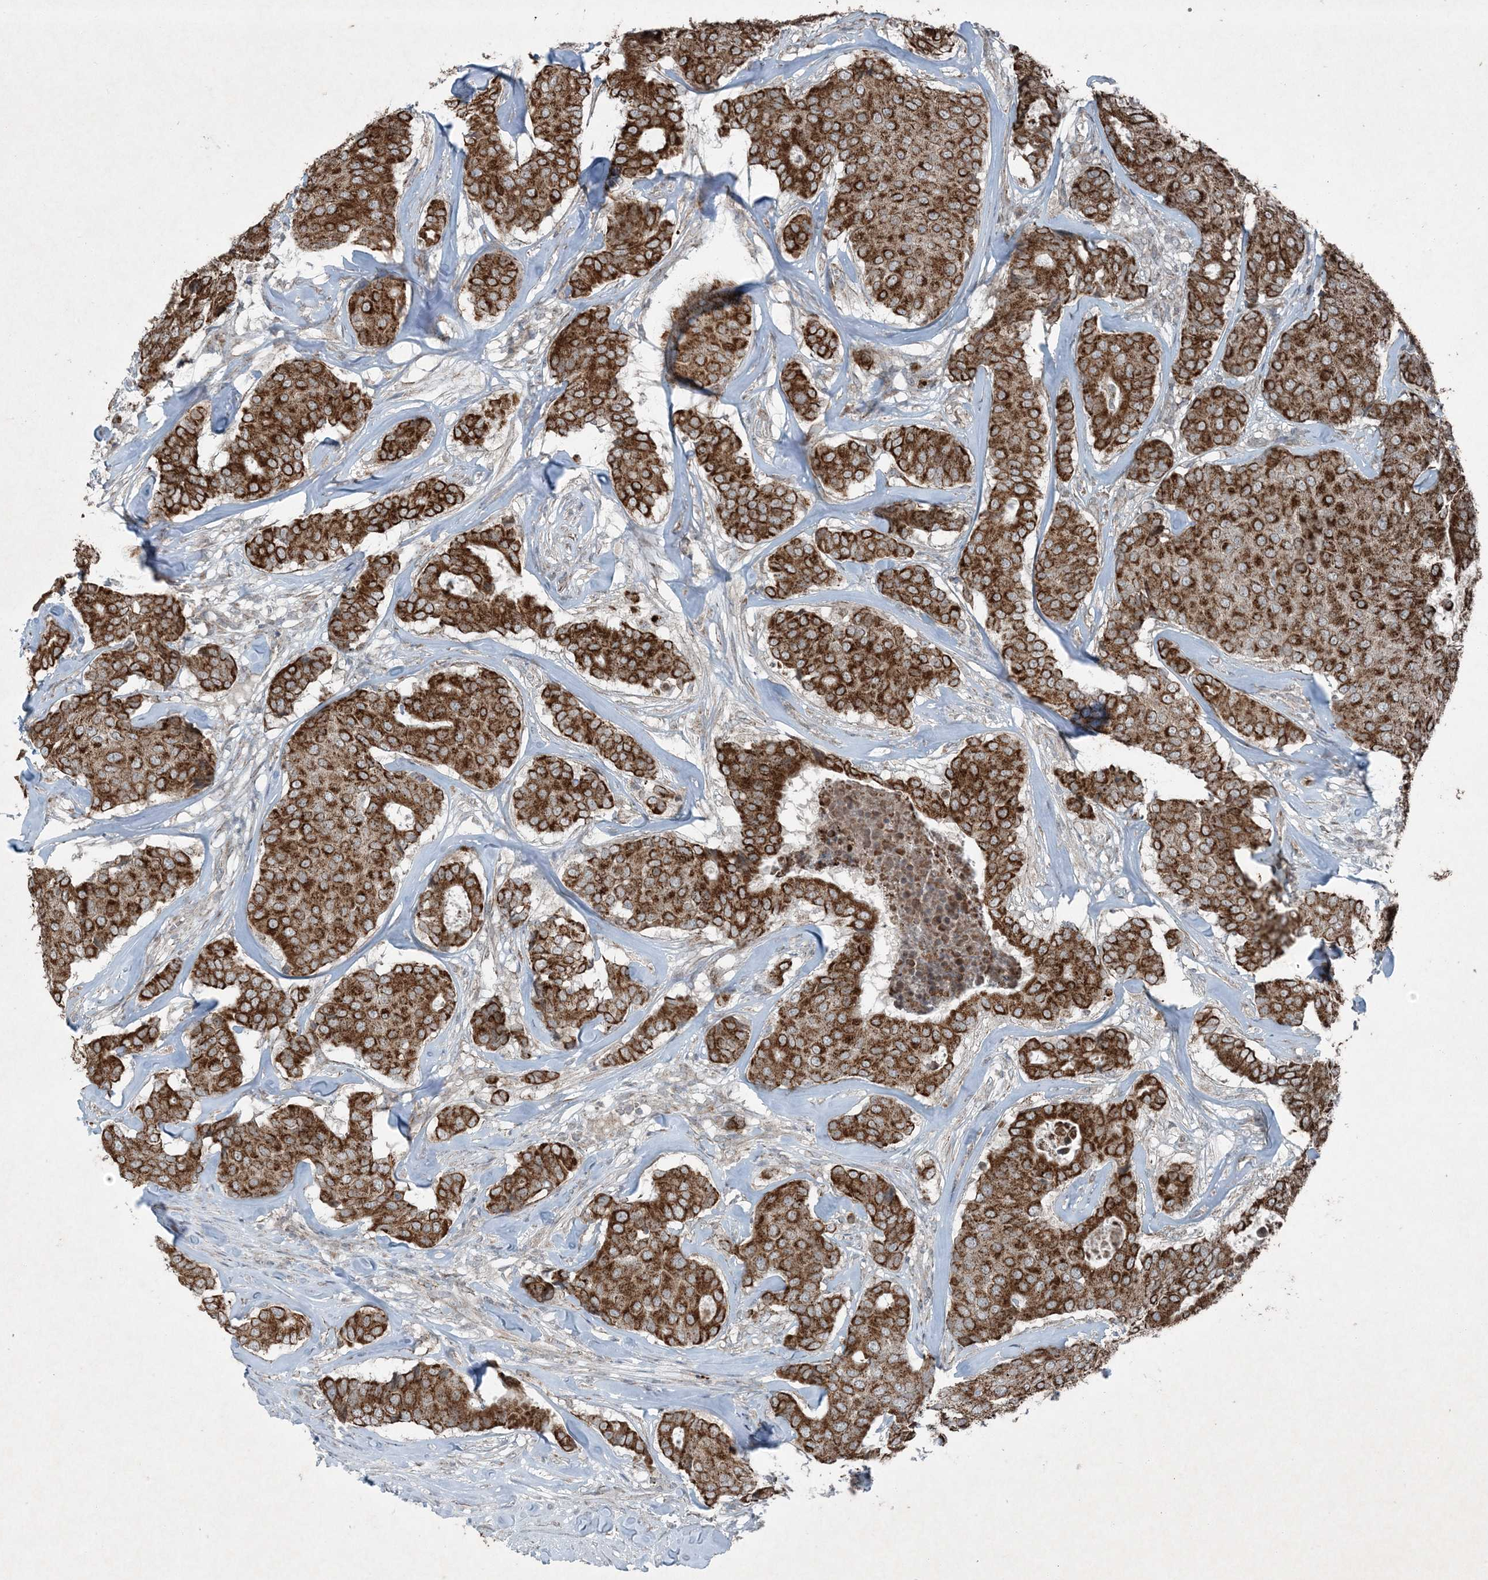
{"staining": {"intensity": "strong", "quantity": ">75%", "location": "cytoplasmic/membranous"}, "tissue": "breast cancer", "cell_type": "Tumor cells", "image_type": "cancer", "snomed": [{"axis": "morphology", "description": "Duct carcinoma"}, {"axis": "topography", "description": "Breast"}], "caption": "Immunohistochemistry (IHC) micrograph of neoplastic tissue: intraductal carcinoma (breast) stained using immunohistochemistry (IHC) demonstrates high levels of strong protein expression localized specifically in the cytoplasmic/membranous of tumor cells, appearing as a cytoplasmic/membranous brown color.", "gene": "PC", "patient": {"sex": "female", "age": 75}}